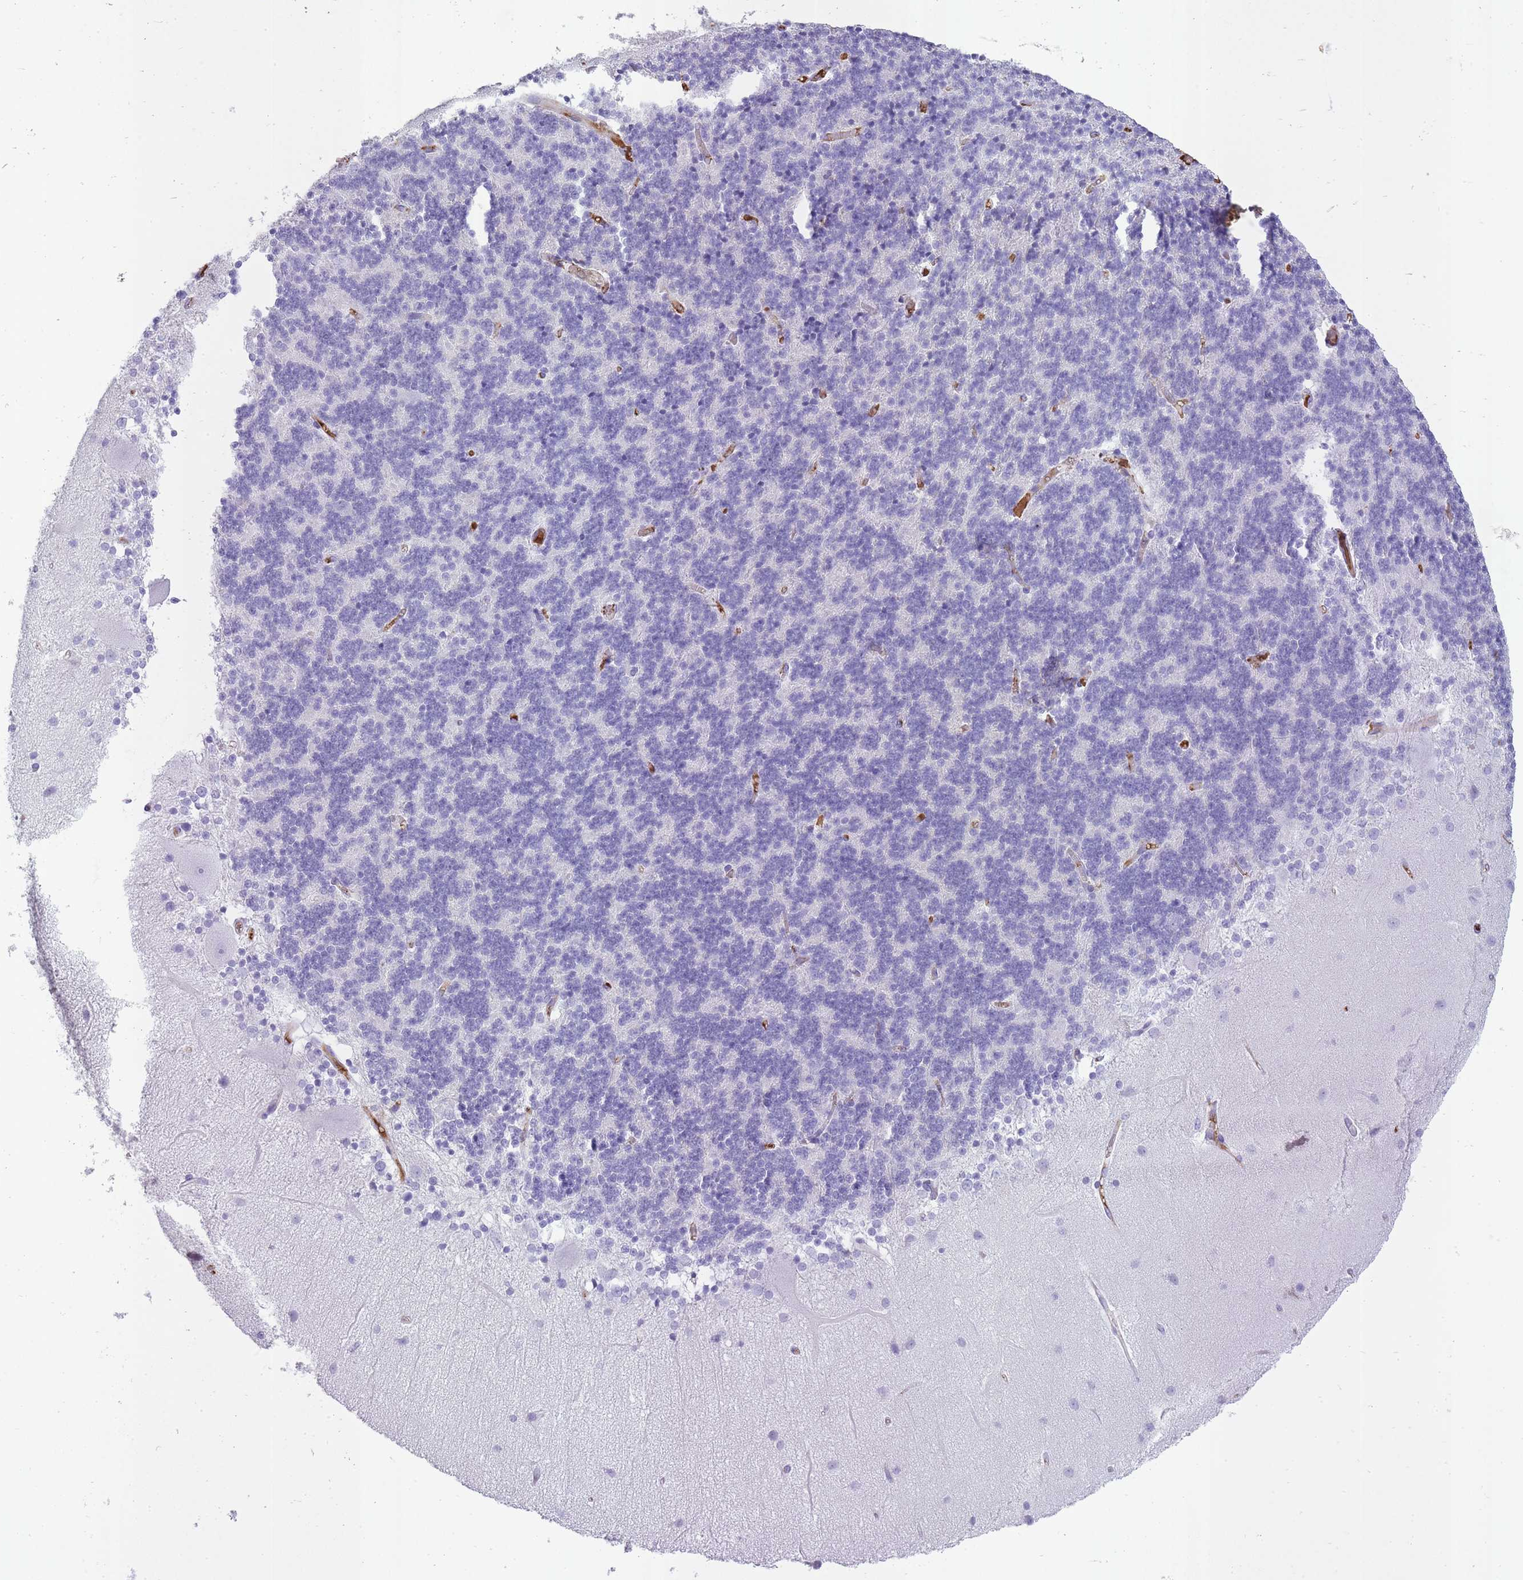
{"staining": {"intensity": "negative", "quantity": "none", "location": "none"}, "tissue": "cerebellum", "cell_type": "Cells in granular layer", "image_type": "normal", "snomed": [{"axis": "morphology", "description": "Normal tissue, NOS"}, {"axis": "topography", "description": "Cerebellum"}], "caption": "Immunohistochemistry (IHC) histopathology image of benign cerebellum: cerebellum stained with DAB reveals no significant protein expression in cells in granular layer.", "gene": "IGKV1", "patient": {"sex": "female", "age": 54}}